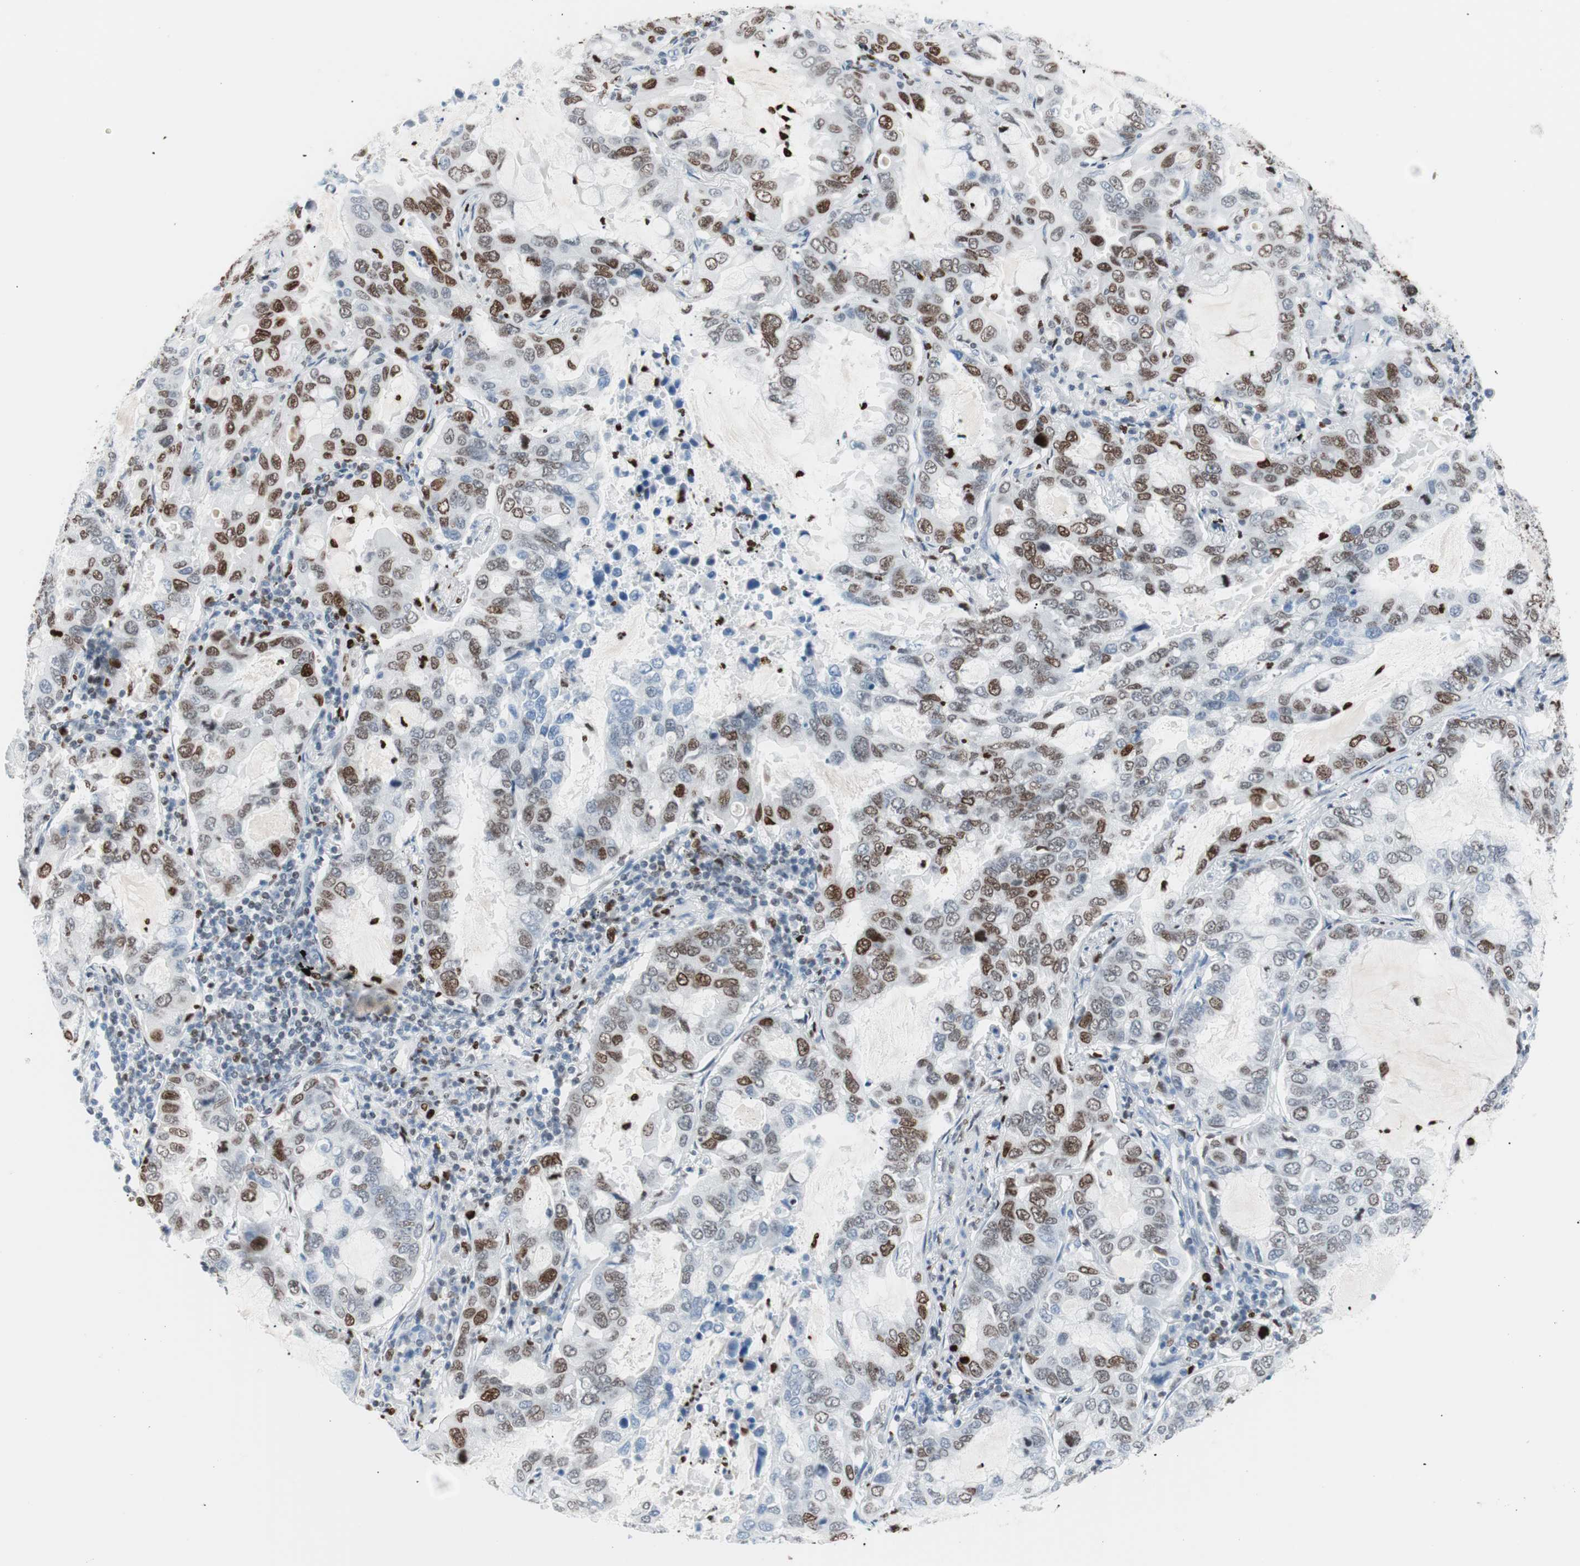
{"staining": {"intensity": "moderate", "quantity": "25%-75%", "location": "nuclear"}, "tissue": "lung cancer", "cell_type": "Tumor cells", "image_type": "cancer", "snomed": [{"axis": "morphology", "description": "Adenocarcinoma, NOS"}, {"axis": "topography", "description": "Lung"}], "caption": "Lung adenocarcinoma was stained to show a protein in brown. There is medium levels of moderate nuclear positivity in about 25%-75% of tumor cells.", "gene": "CEBPB", "patient": {"sex": "male", "age": 64}}